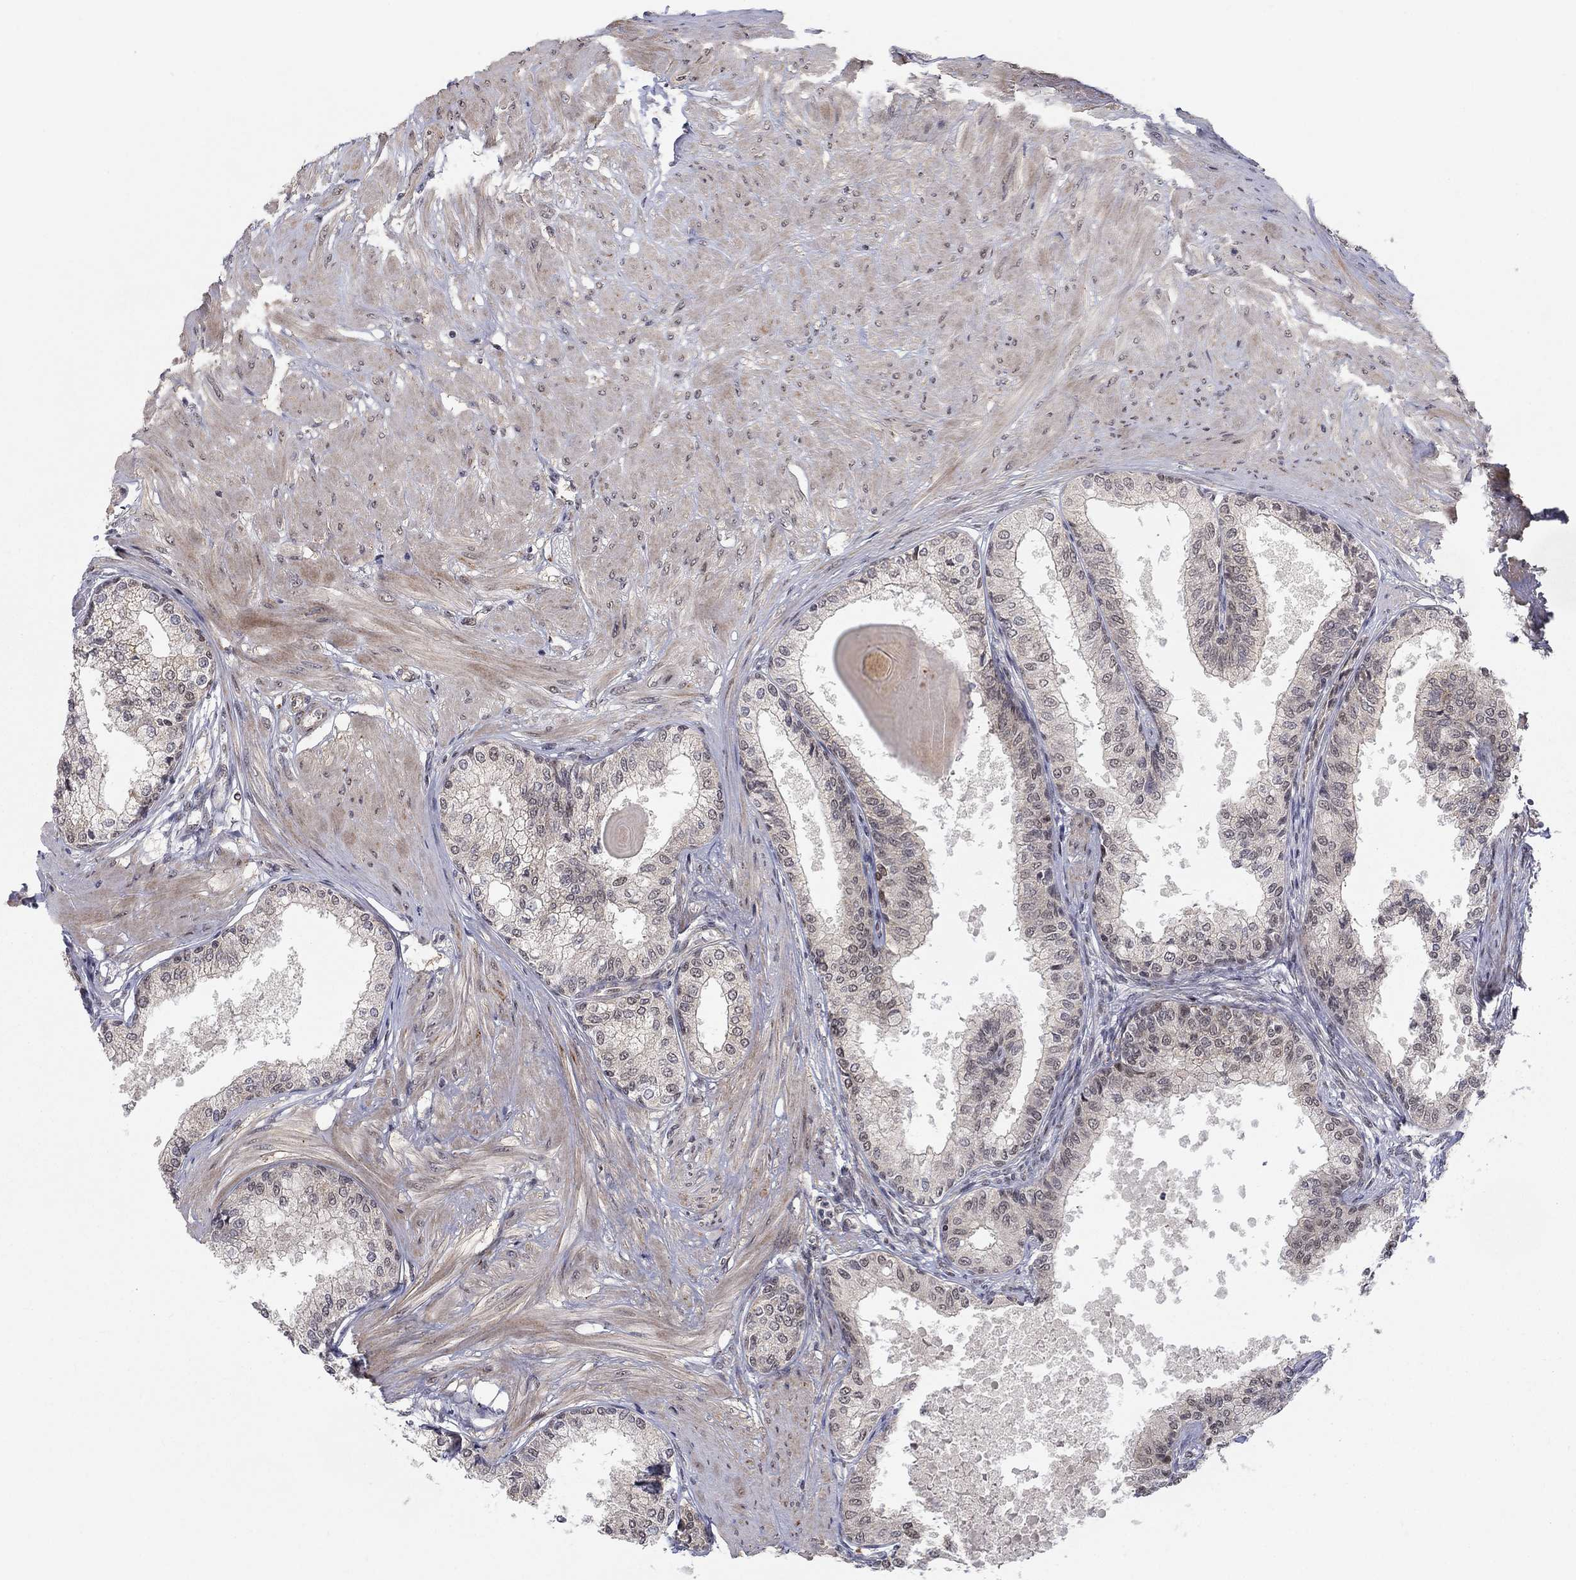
{"staining": {"intensity": "weak", "quantity": "25%-75%", "location": "cytoplasmic/membranous"}, "tissue": "prostate", "cell_type": "Glandular cells", "image_type": "normal", "snomed": [{"axis": "morphology", "description": "Normal tissue, NOS"}, {"axis": "topography", "description": "Prostate"}], "caption": "Weak cytoplasmic/membranous expression is appreciated in approximately 25%-75% of glandular cells in unremarkable prostate. Nuclei are stained in blue.", "gene": "ZNF395", "patient": {"sex": "male", "age": 63}}